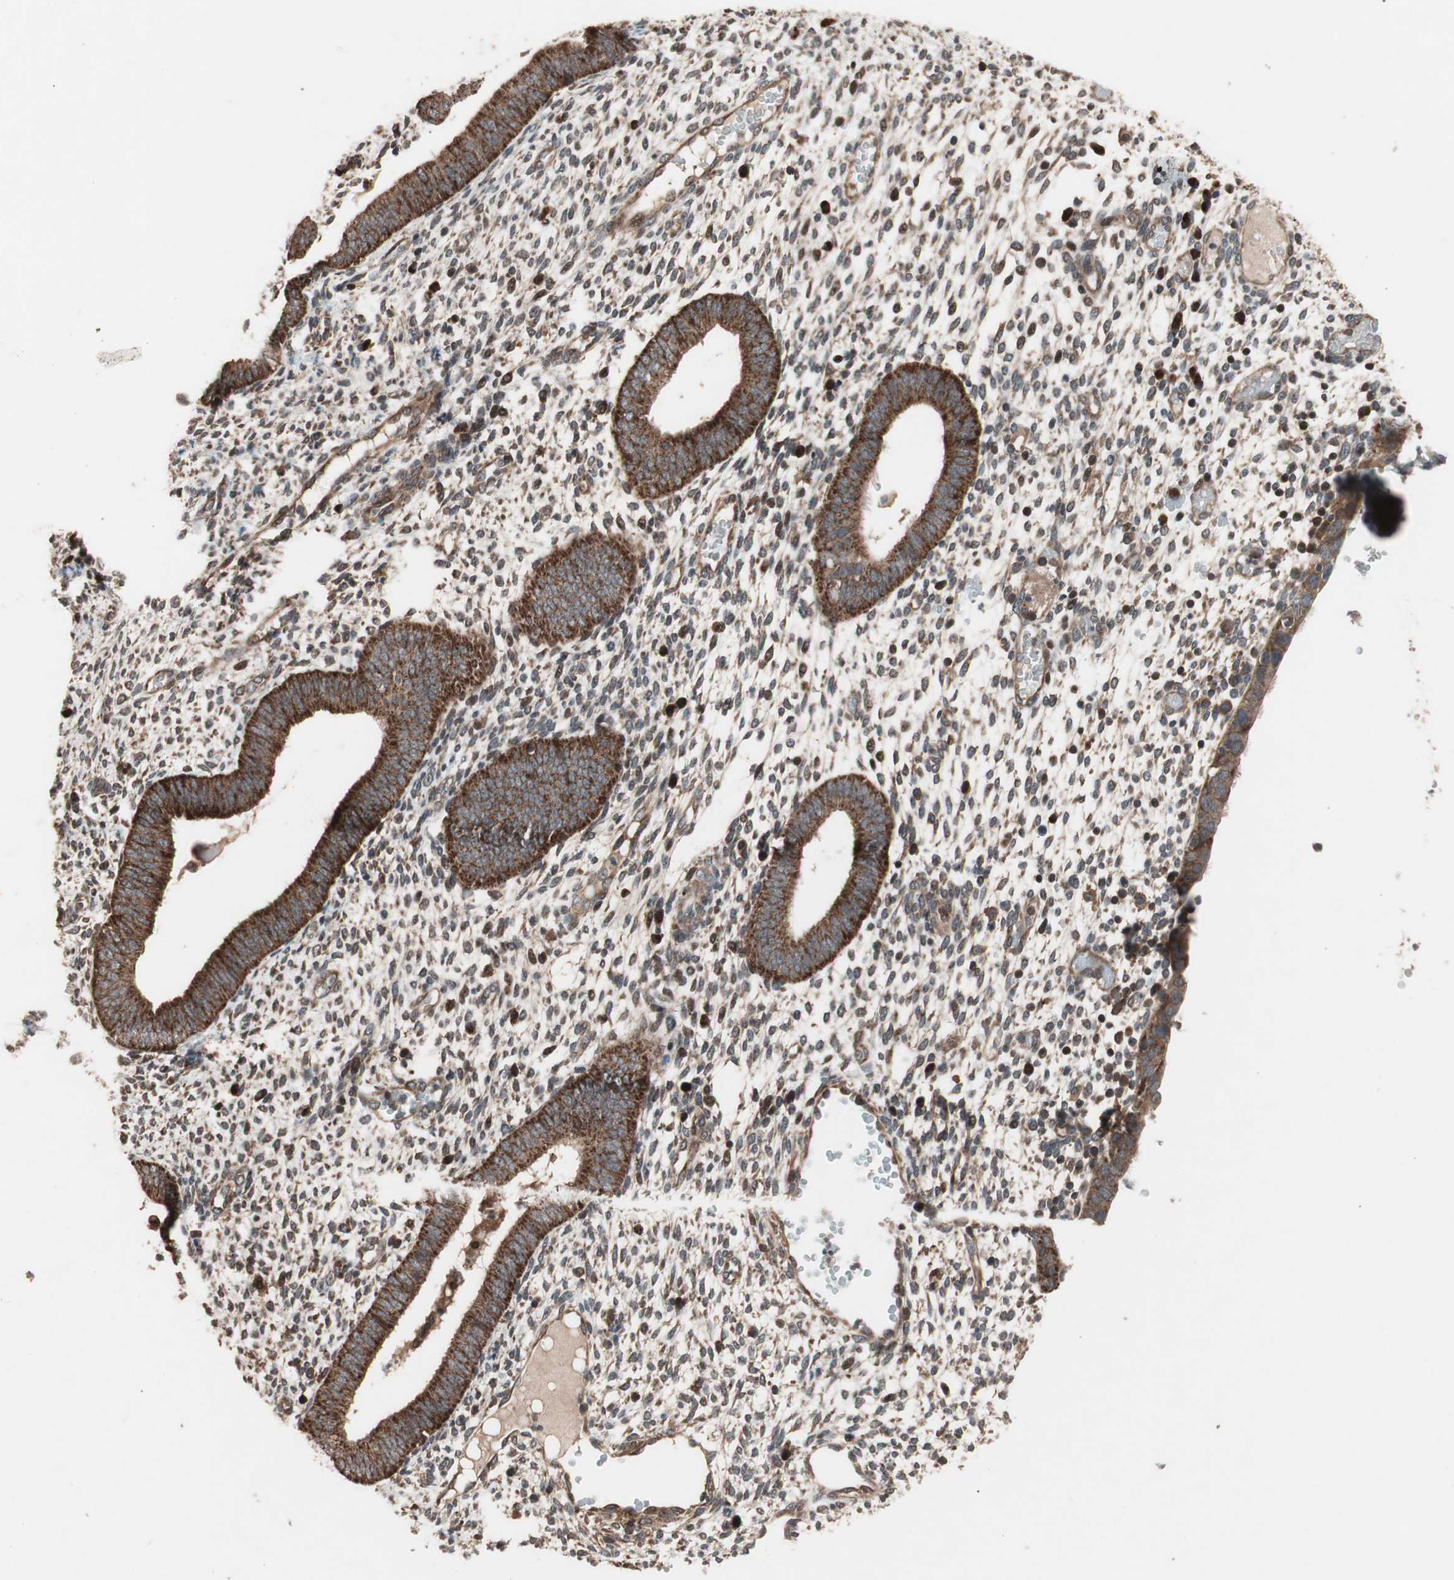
{"staining": {"intensity": "strong", "quantity": ">75%", "location": "cytoplasmic/membranous,nuclear"}, "tissue": "endometrium", "cell_type": "Cells in endometrial stroma", "image_type": "normal", "snomed": [{"axis": "morphology", "description": "Normal tissue, NOS"}, {"axis": "topography", "description": "Endometrium"}], "caption": "About >75% of cells in endometrial stroma in unremarkable endometrium show strong cytoplasmic/membranous,nuclear protein positivity as visualized by brown immunohistochemical staining.", "gene": "NF2", "patient": {"sex": "female", "age": 35}}